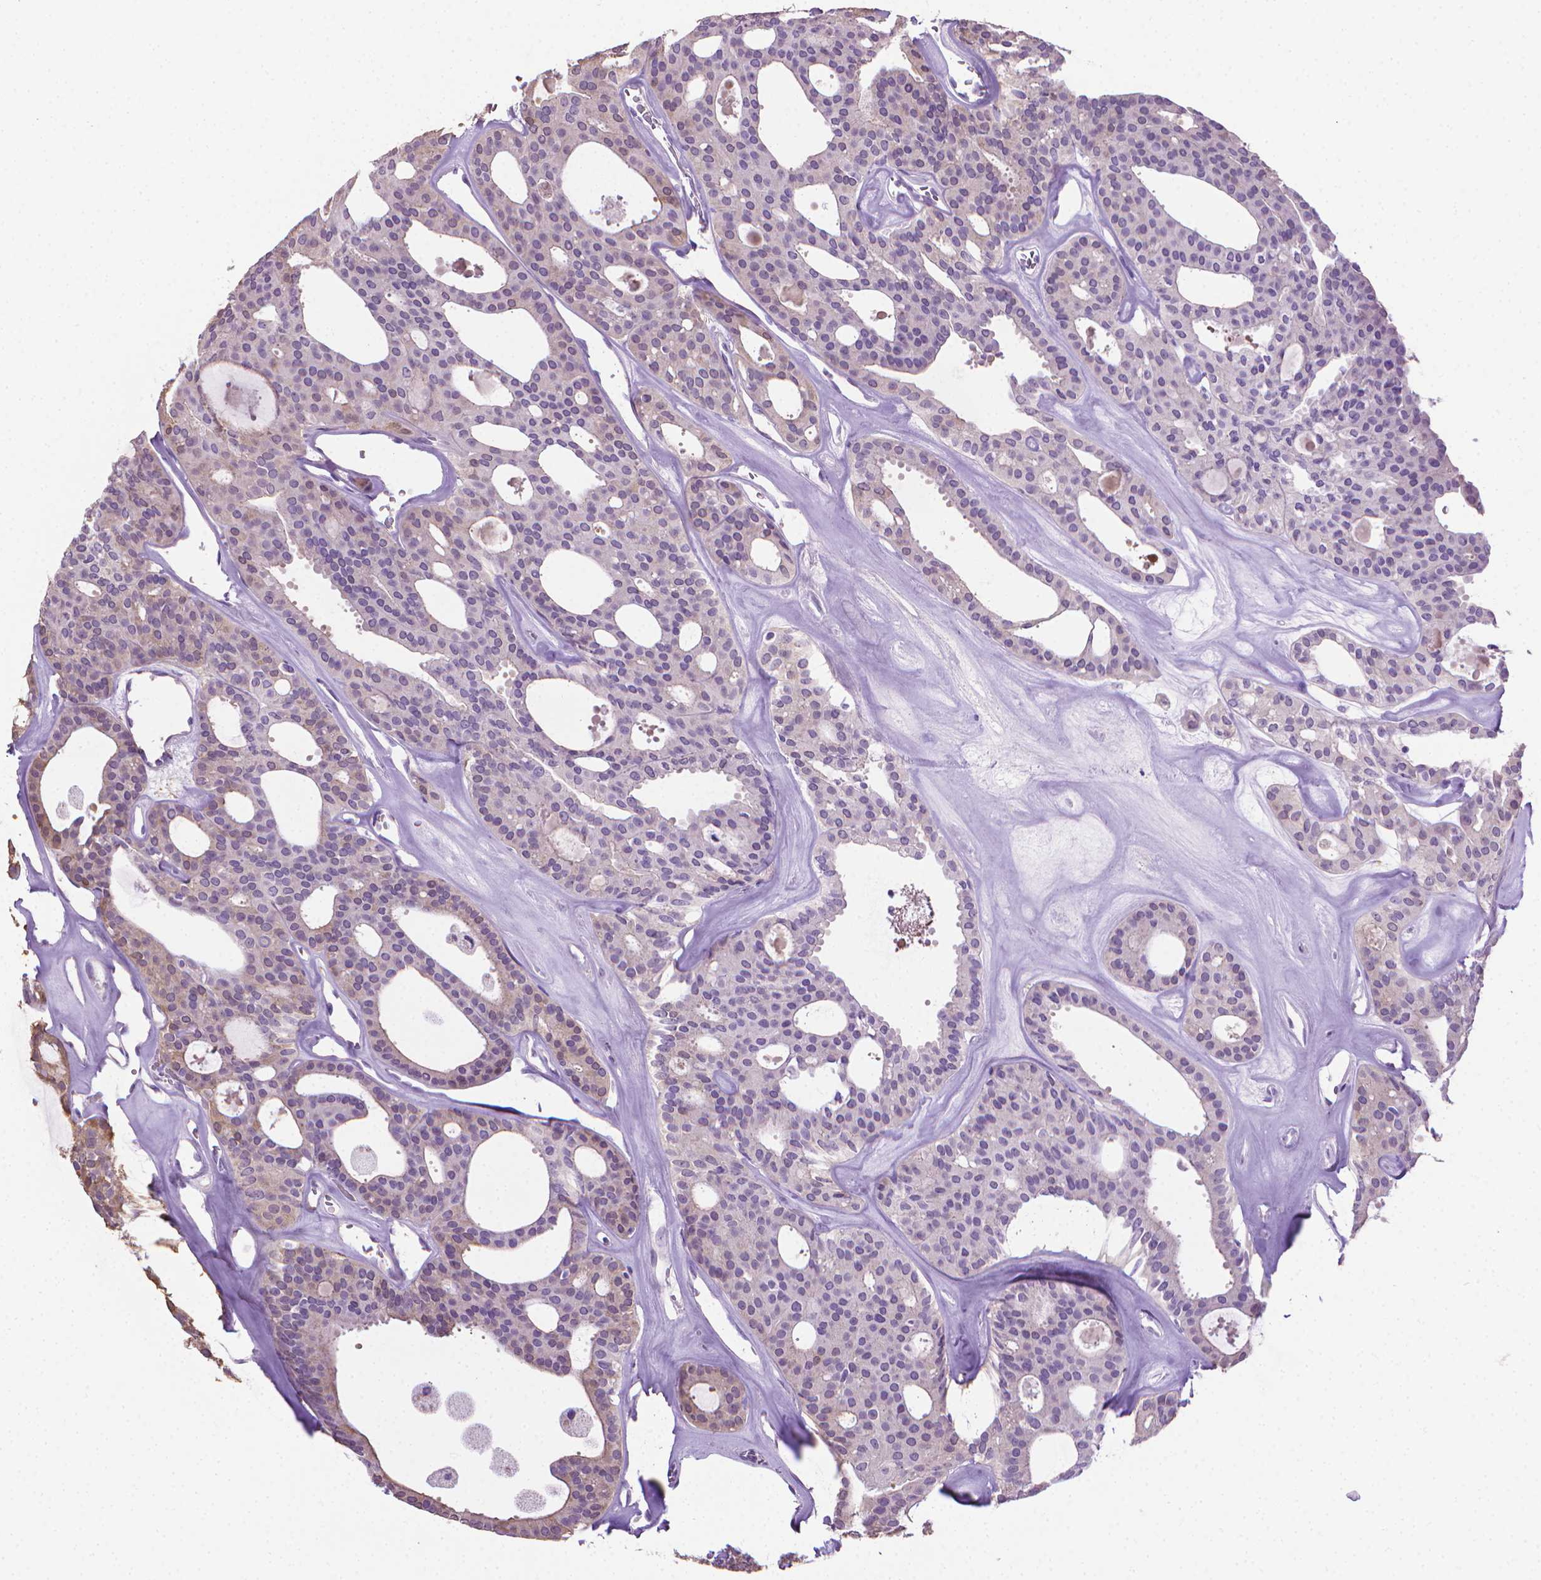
{"staining": {"intensity": "weak", "quantity": "<25%", "location": "cytoplasmic/membranous"}, "tissue": "thyroid cancer", "cell_type": "Tumor cells", "image_type": "cancer", "snomed": [{"axis": "morphology", "description": "Follicular adenoma carcinoma, NOS"}, {"axis": "topography", "description": "Thyroid gland"}], "caption": "There is no significant positivity in tumor cells of follicular adenoma carcinoma (thyroid). (DAB immunohistochemistry (IHC), high magnification).", "gene": "PNMA2", "patient": {"sex": "male", "age": 75}}